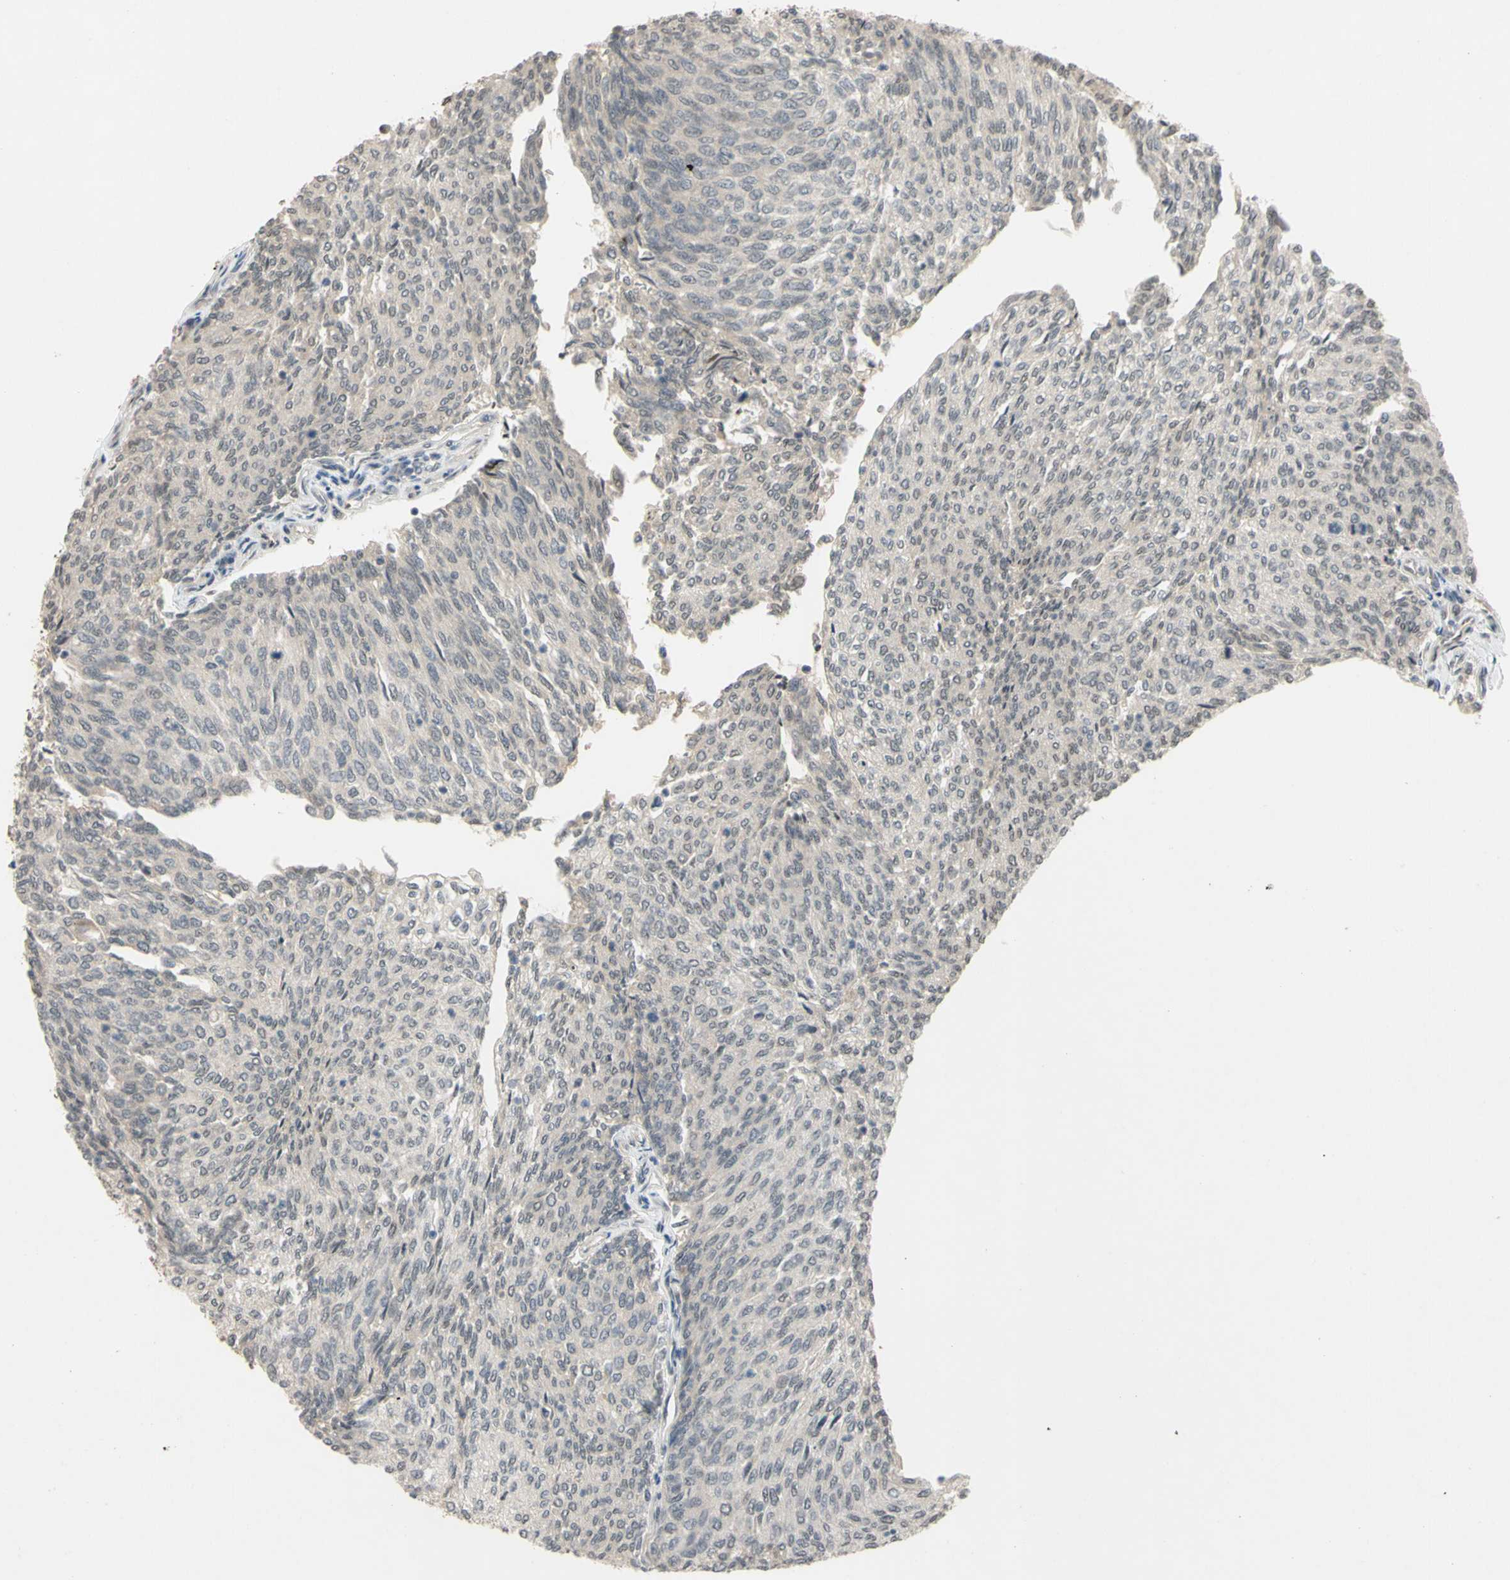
{"staining": {"intensity": "negative", "quantity": "none", "location": "none"}, "tissue": "urothelial cancer", "cell_type": "Tumor cells", "image_type": "cancer", "snomed": [{"axis": "morphology", "description": "Urothelial carcinoma, Low grade"}, {"axis": "topography", "description": "Urinary bladder"}], "caption": "Immunohistochemistry (IHC) photomicrograph of urothelial cancer stained for a protein (brown), which reveals no staining in tumor cells.", "gene": "ALK", "patient": {"sex": "female", "age": 79}}